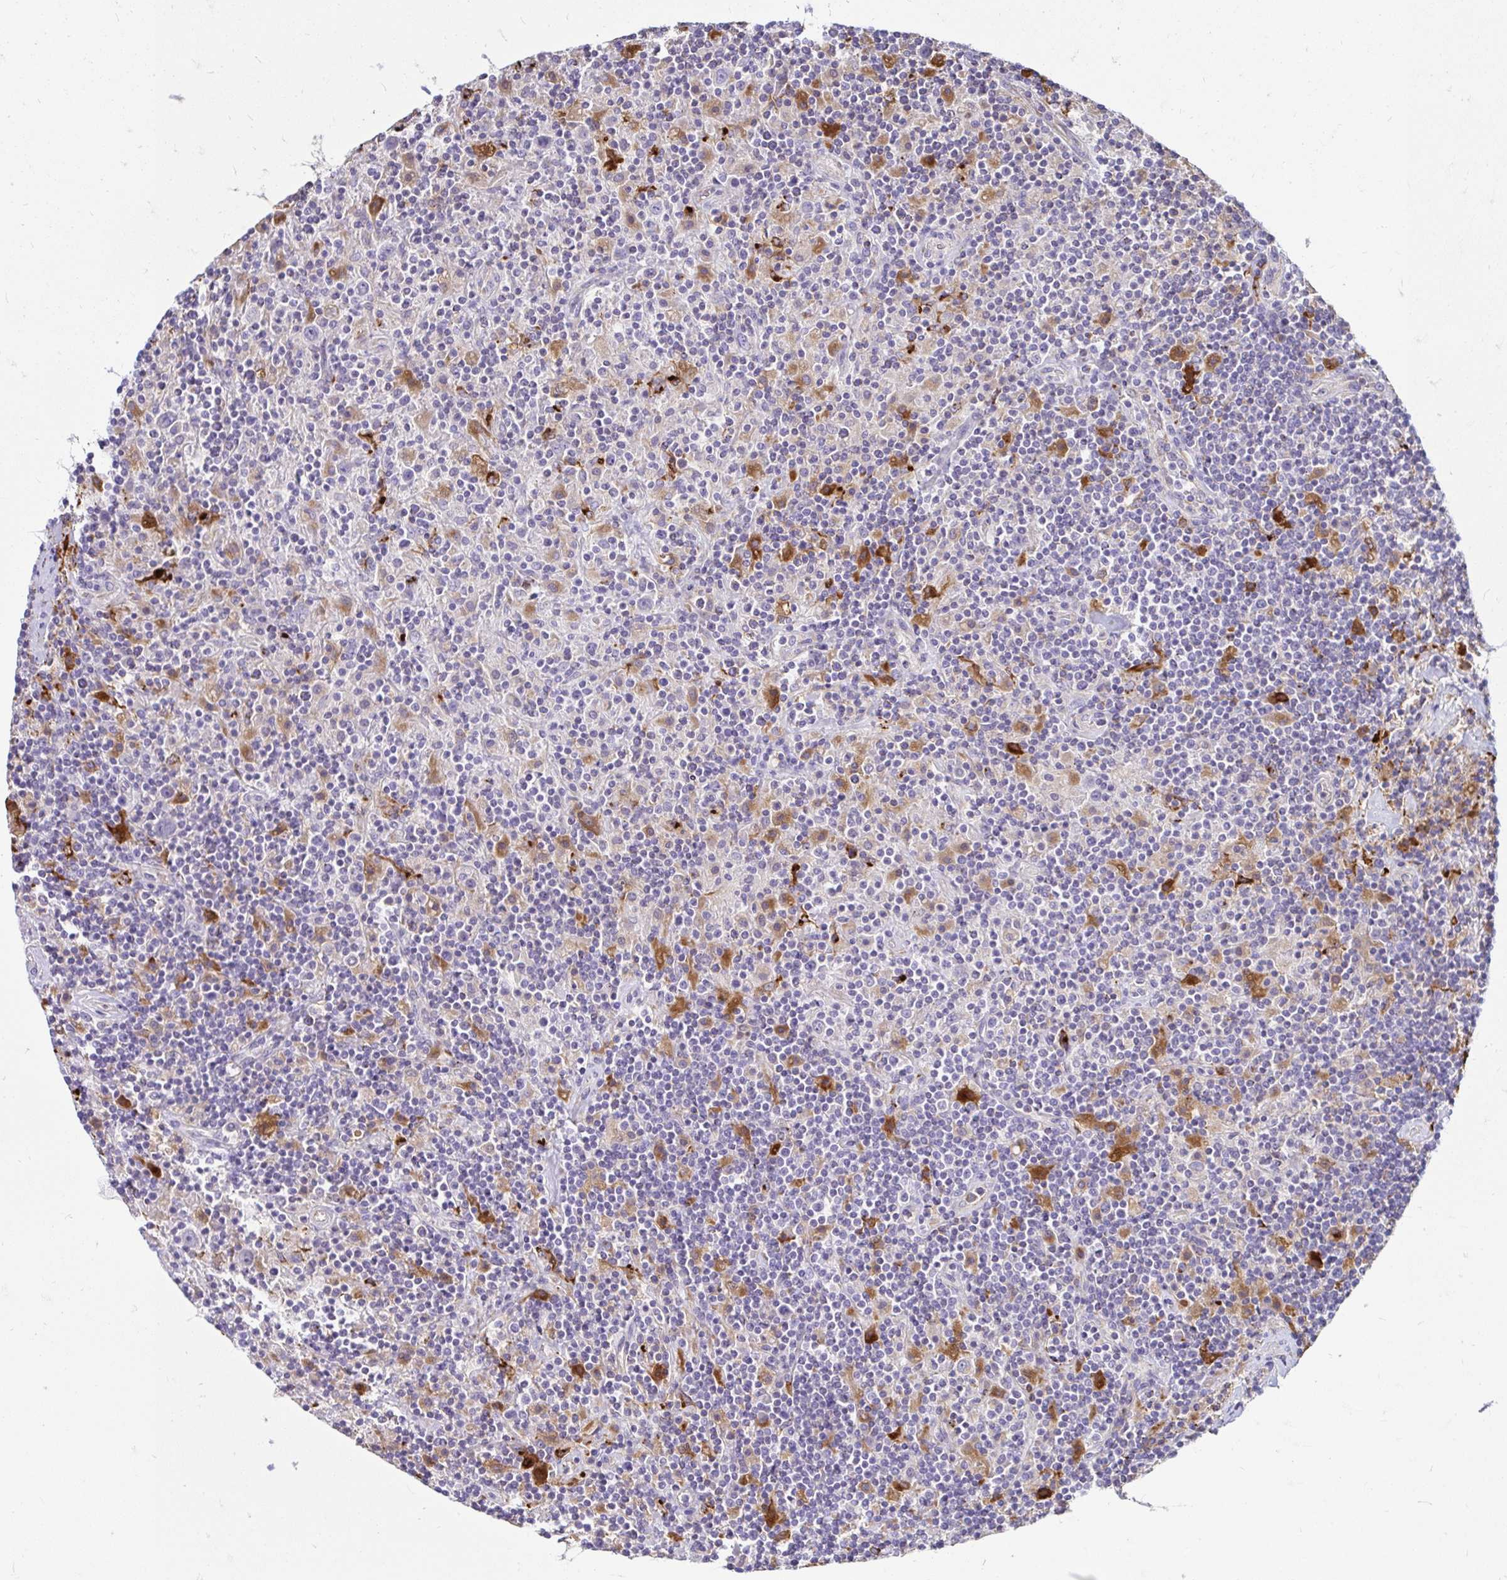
{"staining": {"intensity": "negative", "quantity": "none", "location": "none"}, "tissue": "lymphoma", "cell_type": "Tumor cells", "image_type": "cancer", "snomed": [{"axis": "morphology", "description": "Hodgkin's disease, NOS"}, {"axis": "topography", "description": "Lymph node"}], "caption": "High magnification brightfield microscopy of Hodgkin's disease stained with DAB (3,3'-diaminobenzidine) (brown) and counterstained with hematoxylin (blue): tumor cells show no significant staining.", "gene": "FUCA1", "patient": {"sex": "male", "age": 70}}